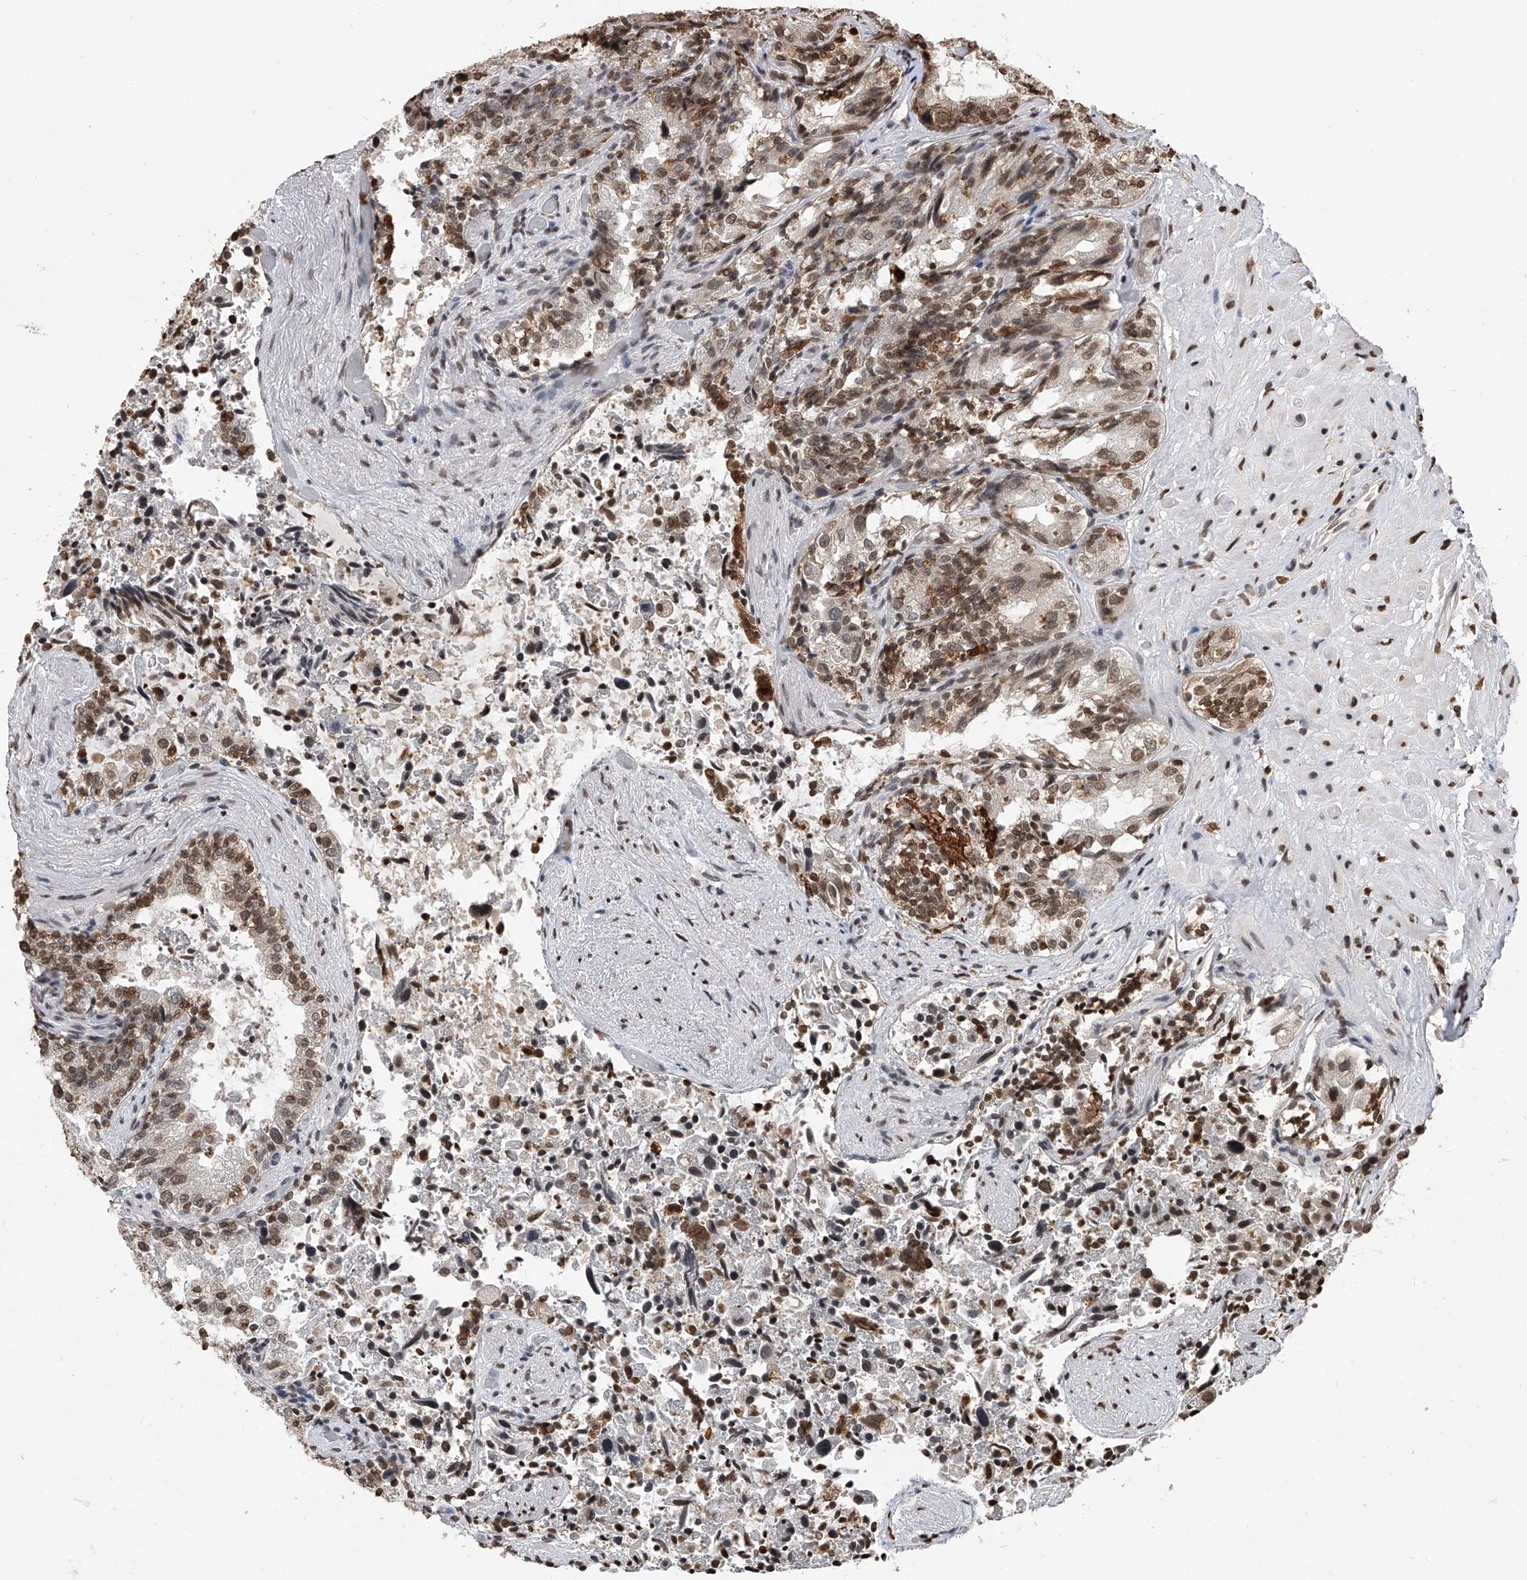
{"staining": {"intensity": "moderate", "quantity": ">75%", "location": "nuclear"}, "tissue": "seminal vesicle", "cell_type": "Glandular cells", "image_type": "normal", "snomed": [{"axis": "morphology", "description": "Normal tissue, NOS"}, {"axis": "topography", "description": "Seminal veicle"}, {"axis": "topography", "description": "Peripheral nerve tissue"}], "caption": "Moderate nuclear positivity for a protein is seen in approximately >75% of glandular cells of normal seminal vesicle using immunohistochemistry.", "gene": "CFAP410", "patient": {"sex": "male", "age": 63}}